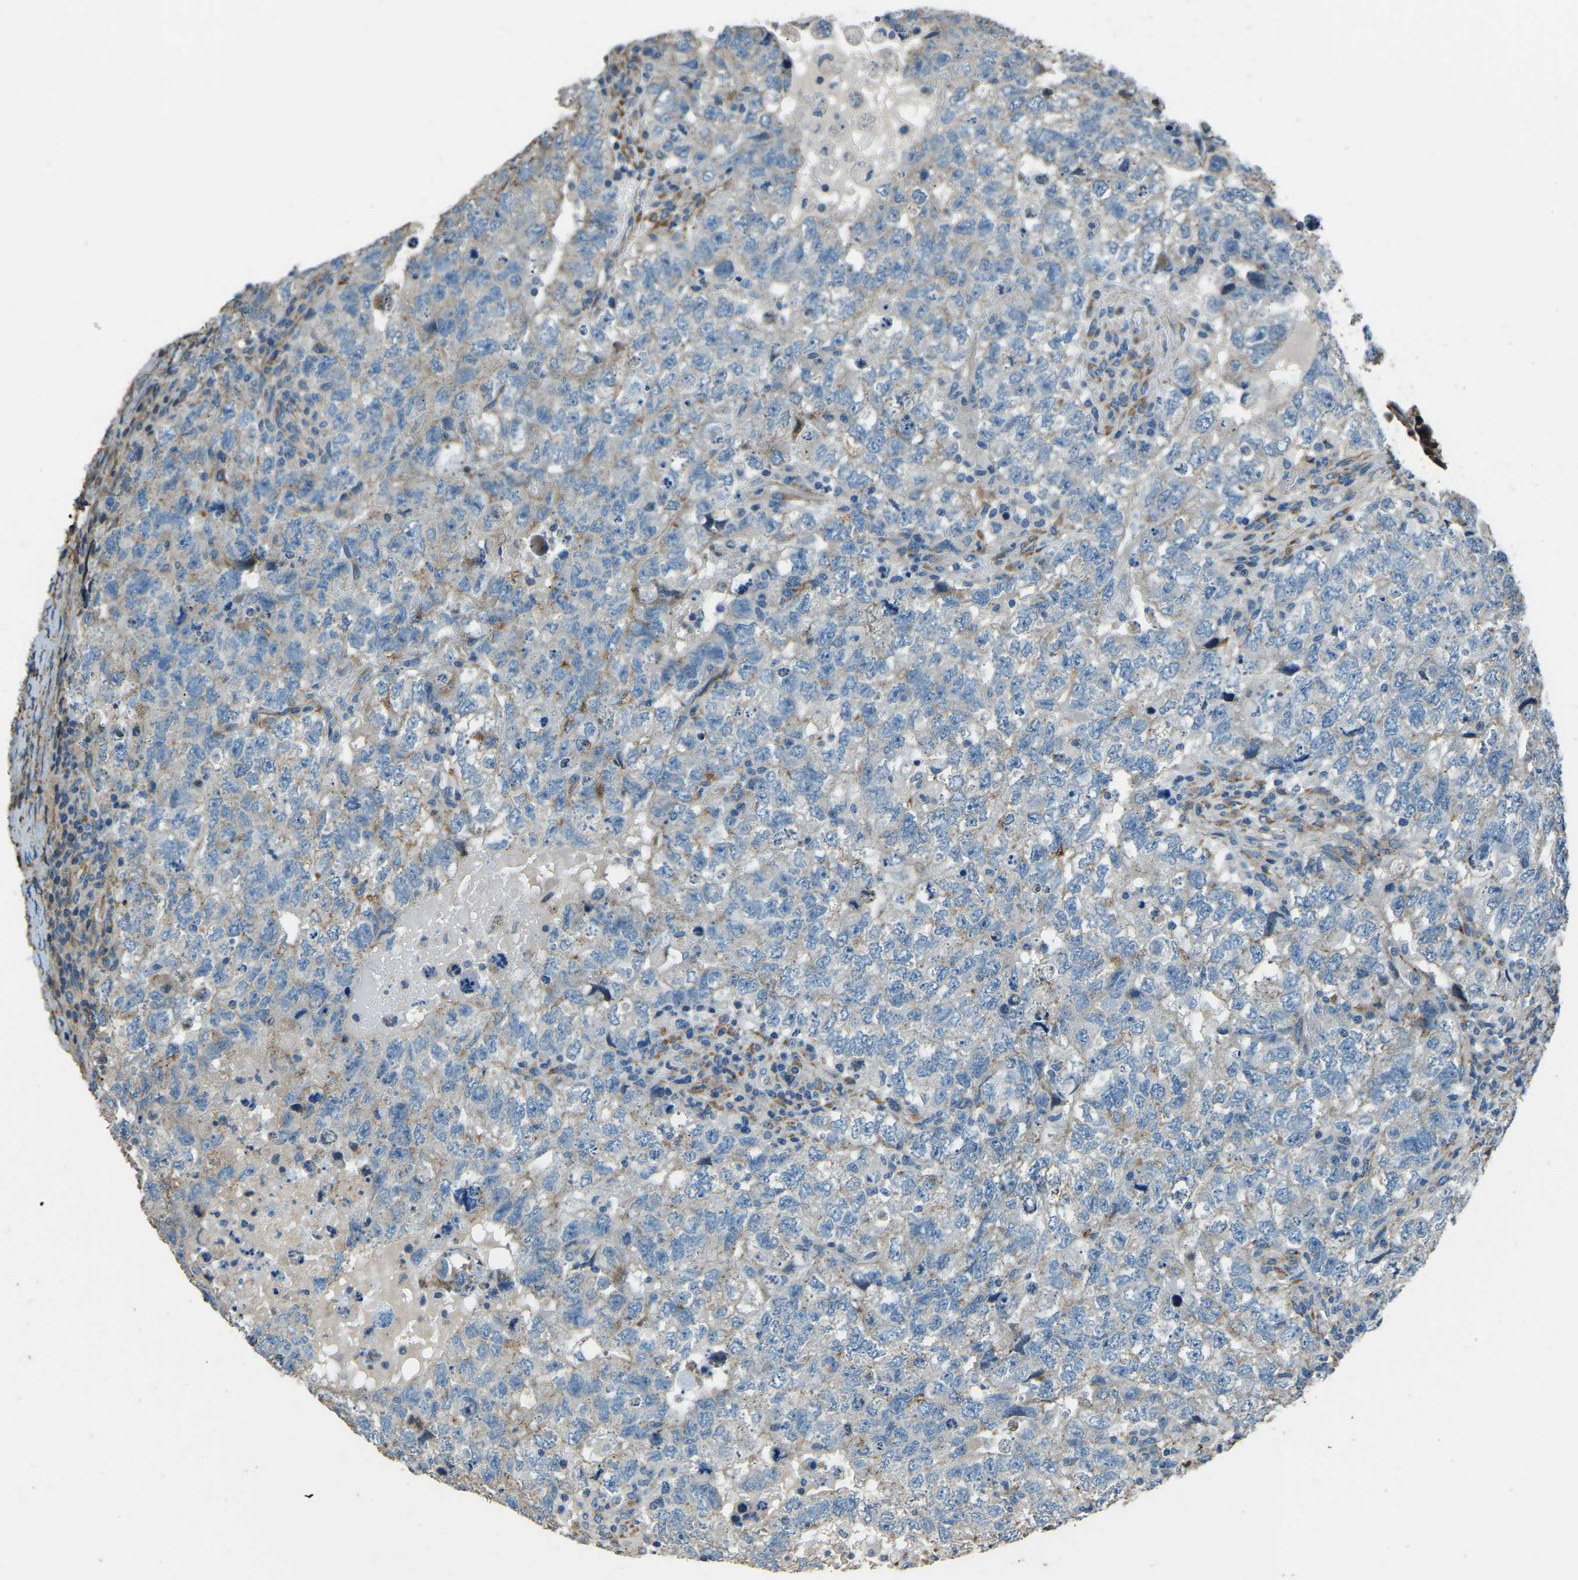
{"staining": {"intensity": "negative", "quantity": "none", "location": "none"}, "tissue": "testis cancer", "cell_type": "Tumor cells", "image_type": "cancer", "snomed": [{"axis": "morphology", "description": "Carcinoma, Embryonal, NOS"}, {"axis": "topography", "description": "Testis"}], "caption": "Immunohistochemical staining of testis embryonal carcinoma displays no significant staining in tumor cells. The staining is performed using DAB brown chromogen with nuclei counter-stained in using hematoxylin.", "gene": "COL3A1", "patient": {"sex": "male", "age": 36}}